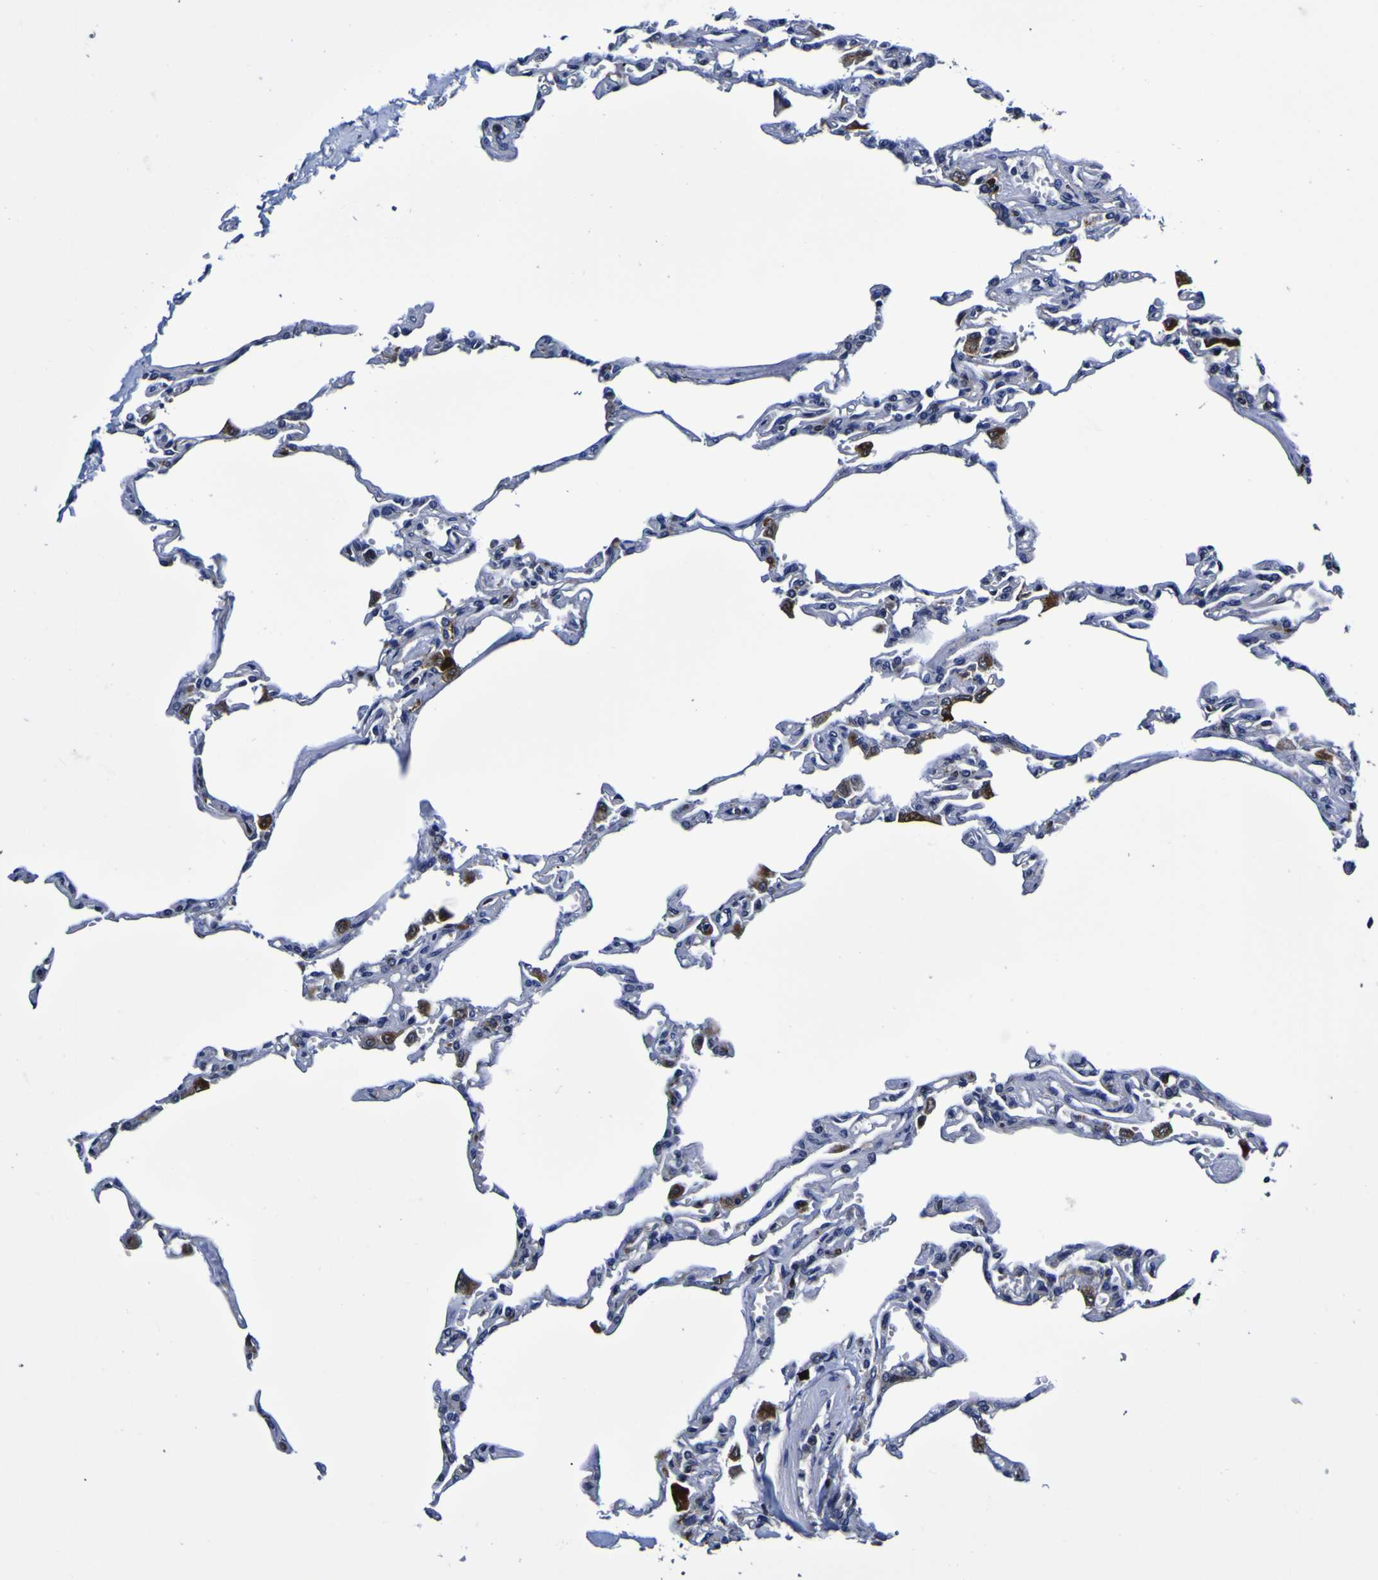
{"staining": {"intensity": "negative", "quantity": "none", "location": "none"}, "tissue": "lung", "cell_type": "Alveolar cells", "image_type": "normal", "snomed": [{"axis": "morphology", "description": "Normal tissue, NOS"}, {"axis": "topography", "description": "Lung"}], "caption": "The image displays no significant expression in alveolar cells of lung. The staining is performed using DAB (3,3'-diaminobenzidine) brown chromogen with nuclei counter-stained in using hematoxylin.", "gene": "GPX1", "patient": {"sex": "male", "age": 21}}